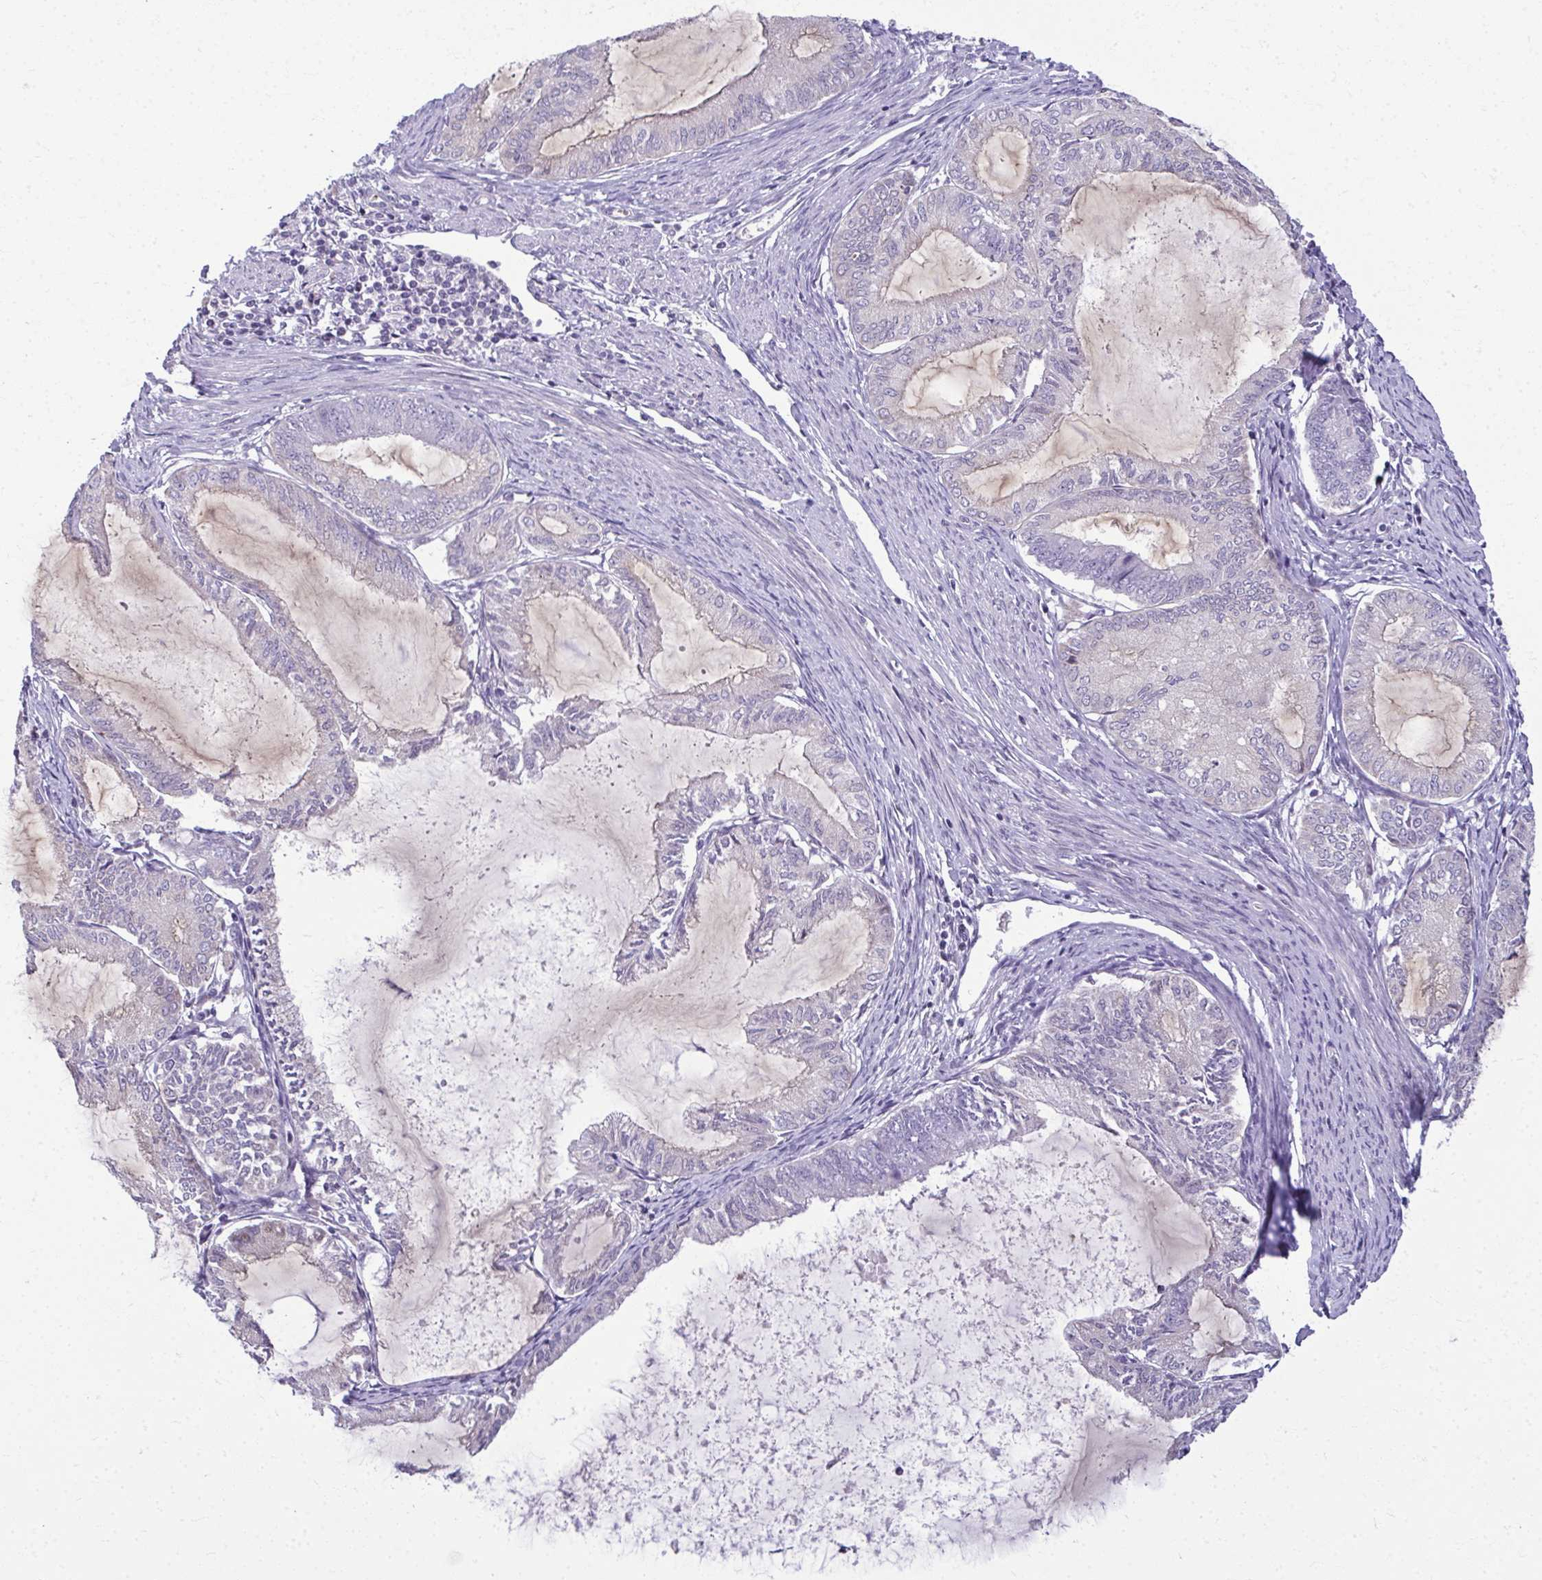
{"staining": {"intensity": "negative", "quantity": "none", "location": "none"}, "tissue": "endometrial cancer", "cell_type": "Tumor cells", "image_type": "cancer", "snomed": [{"axis": "morphology", "description": "Adenocarcinoma, NOS"}, {"axis": "topography", "description": "Endometrium"}], "caption": "There is no significant staining in tumor cells of endometrial adenocarcinoma.", "gene": "ODF1", "patient": {"sex": "female", "age": 86}}